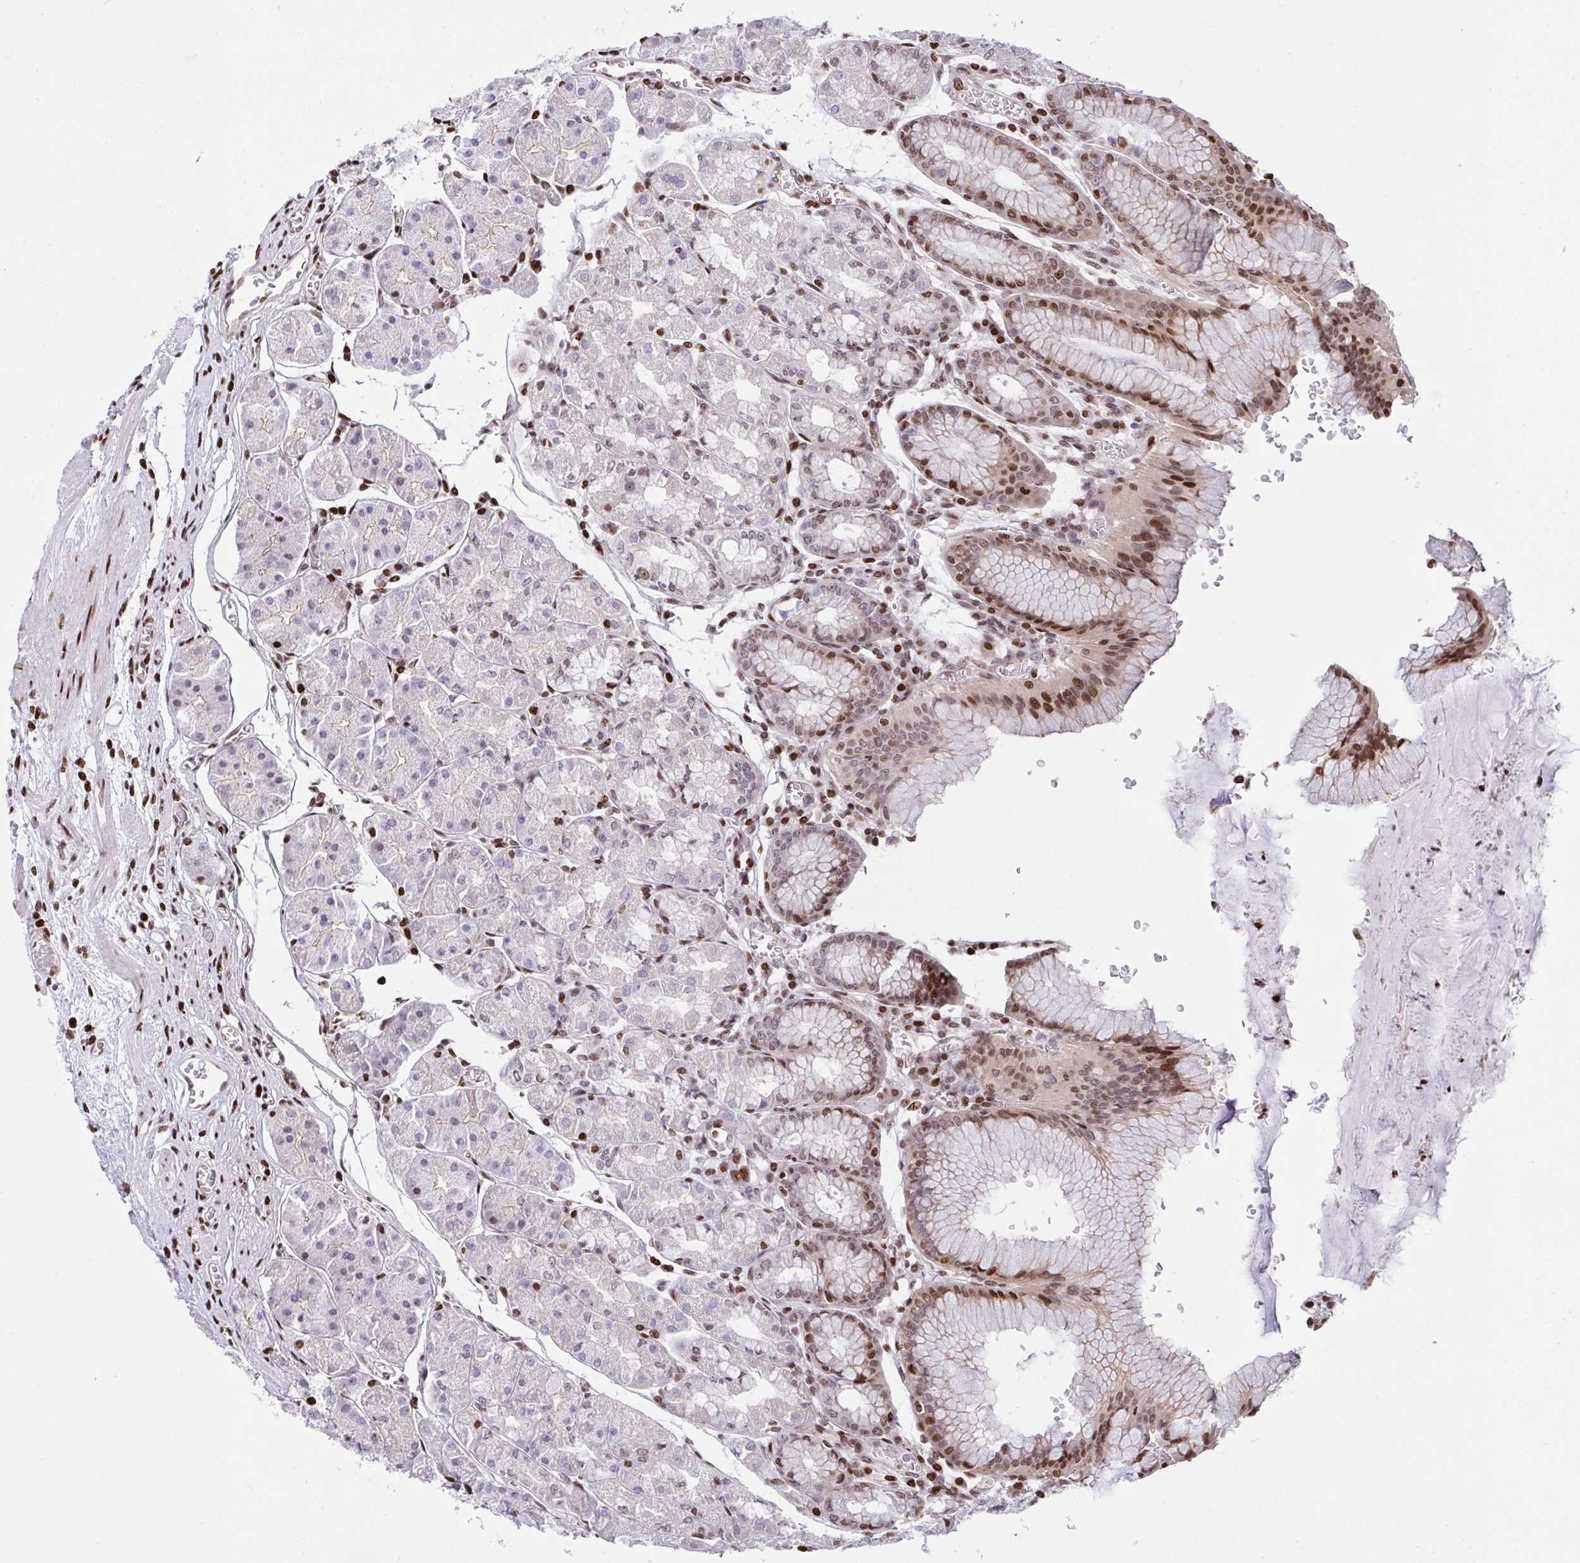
{"staining": {"intensity": "moderate", "quantity": "25%-75%", "location": "nuclear"}, "tissue": "stomach", "cell_type": "Glandular cells", "image_type": "normal", "snomed": [{"axis": "morphology", "description": "Normal tissue, NOS"}, {"axis": "topography", "description": "Stomach"}], "caption": "Brown immunohistochemical staining in benign stomach shows moderate nuclear staining in about 25%-75% of glandular cells.", "gene": "RAPGEF5", "patient": {"sex": "male", "age": 55}}